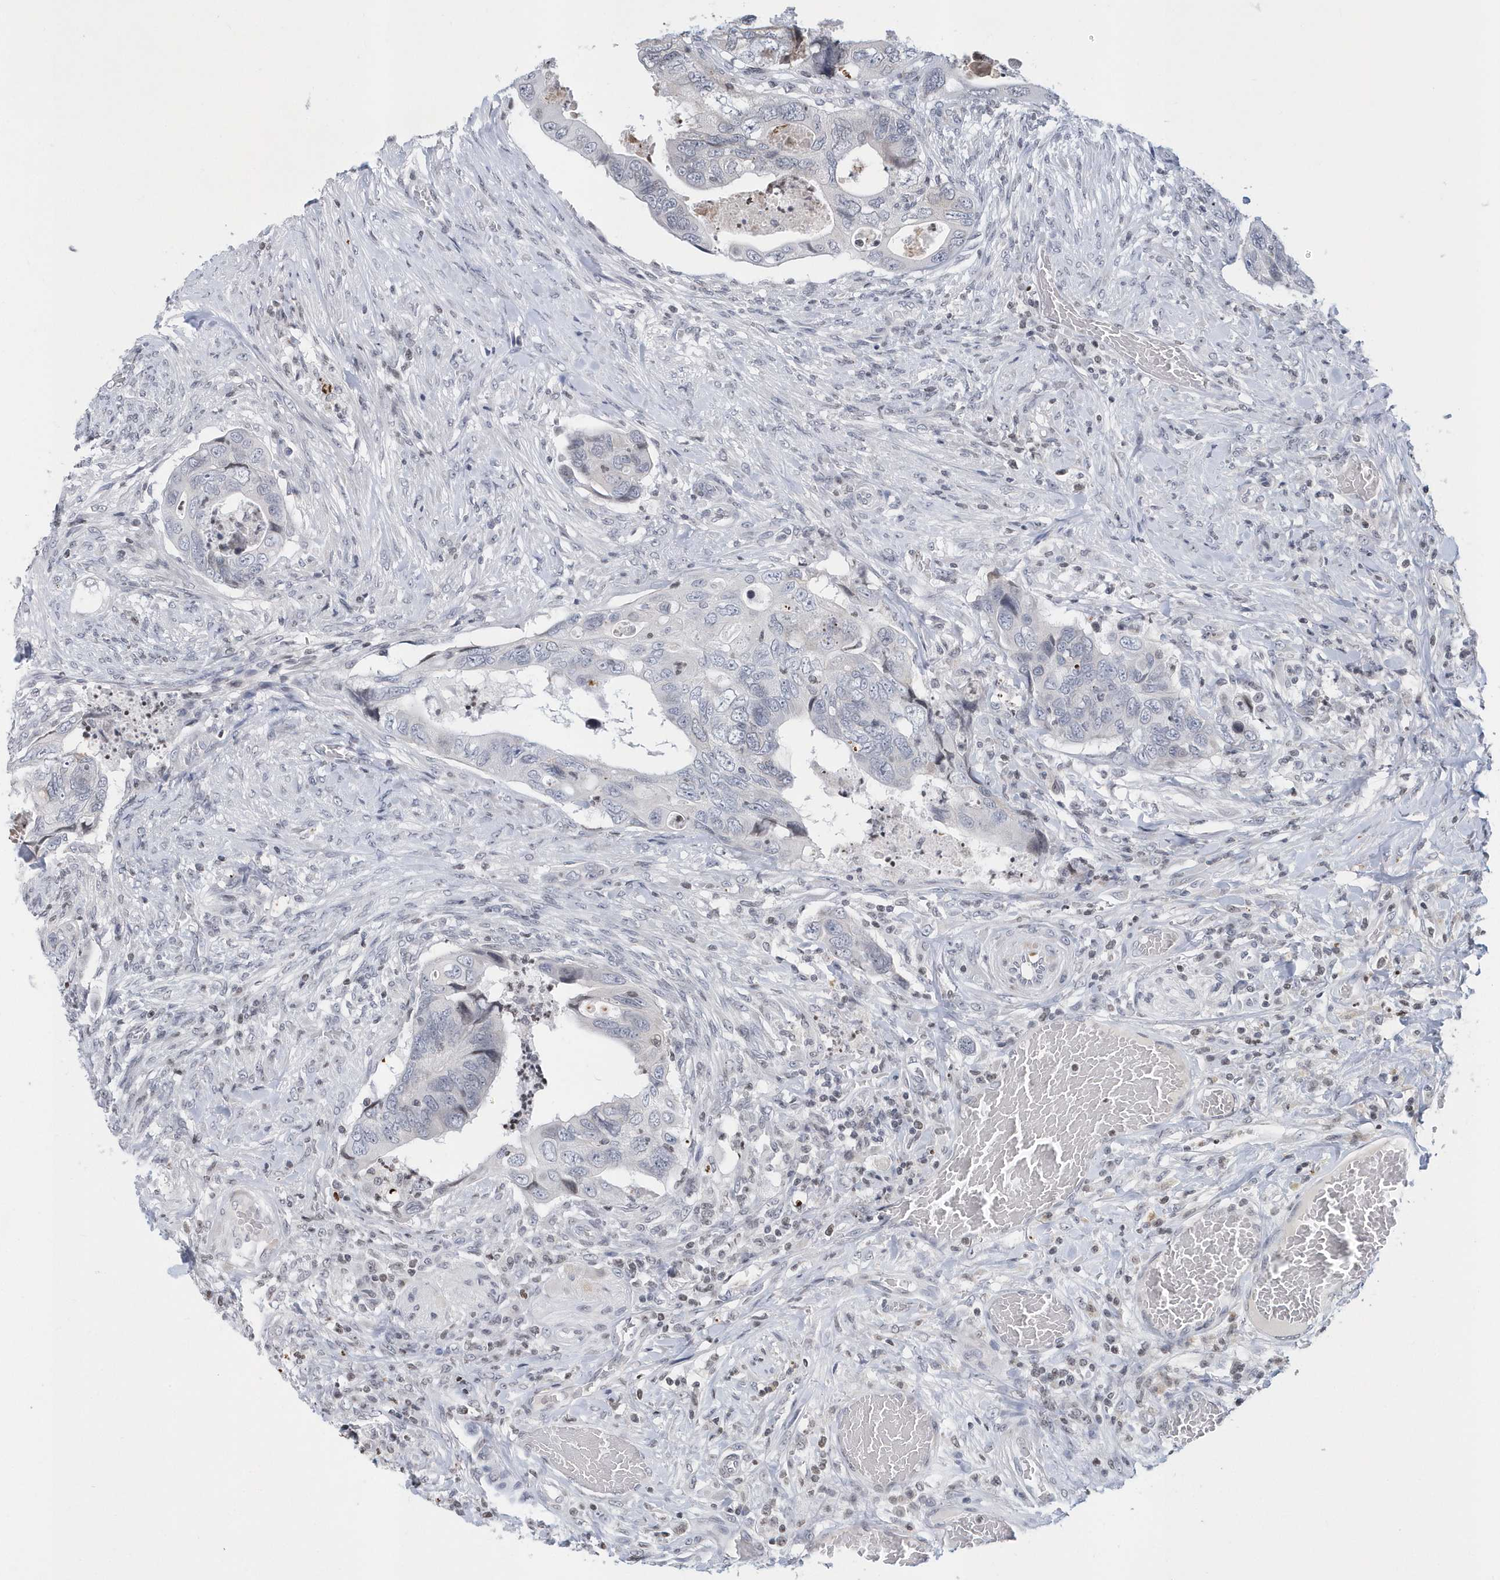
{"staining": {"intensity": "negative", "quantity": "none", "location": "none"}, "tissue": "colorectal cancer", "cell_type": "Tumor cells", "image_type": "cancer", "snomed": [{"axis": "morphology", "description": "Adenocarcinoma, NOS"}, {"axis": "topography", "description": "Rectum"}], "caption": "This is an immunohistochemistry histopathology image of colorectal cancer. There is no positivity in tumor cells.", "gene": "VWA5B2", "patient": {"sex": "male", "age": 63}}